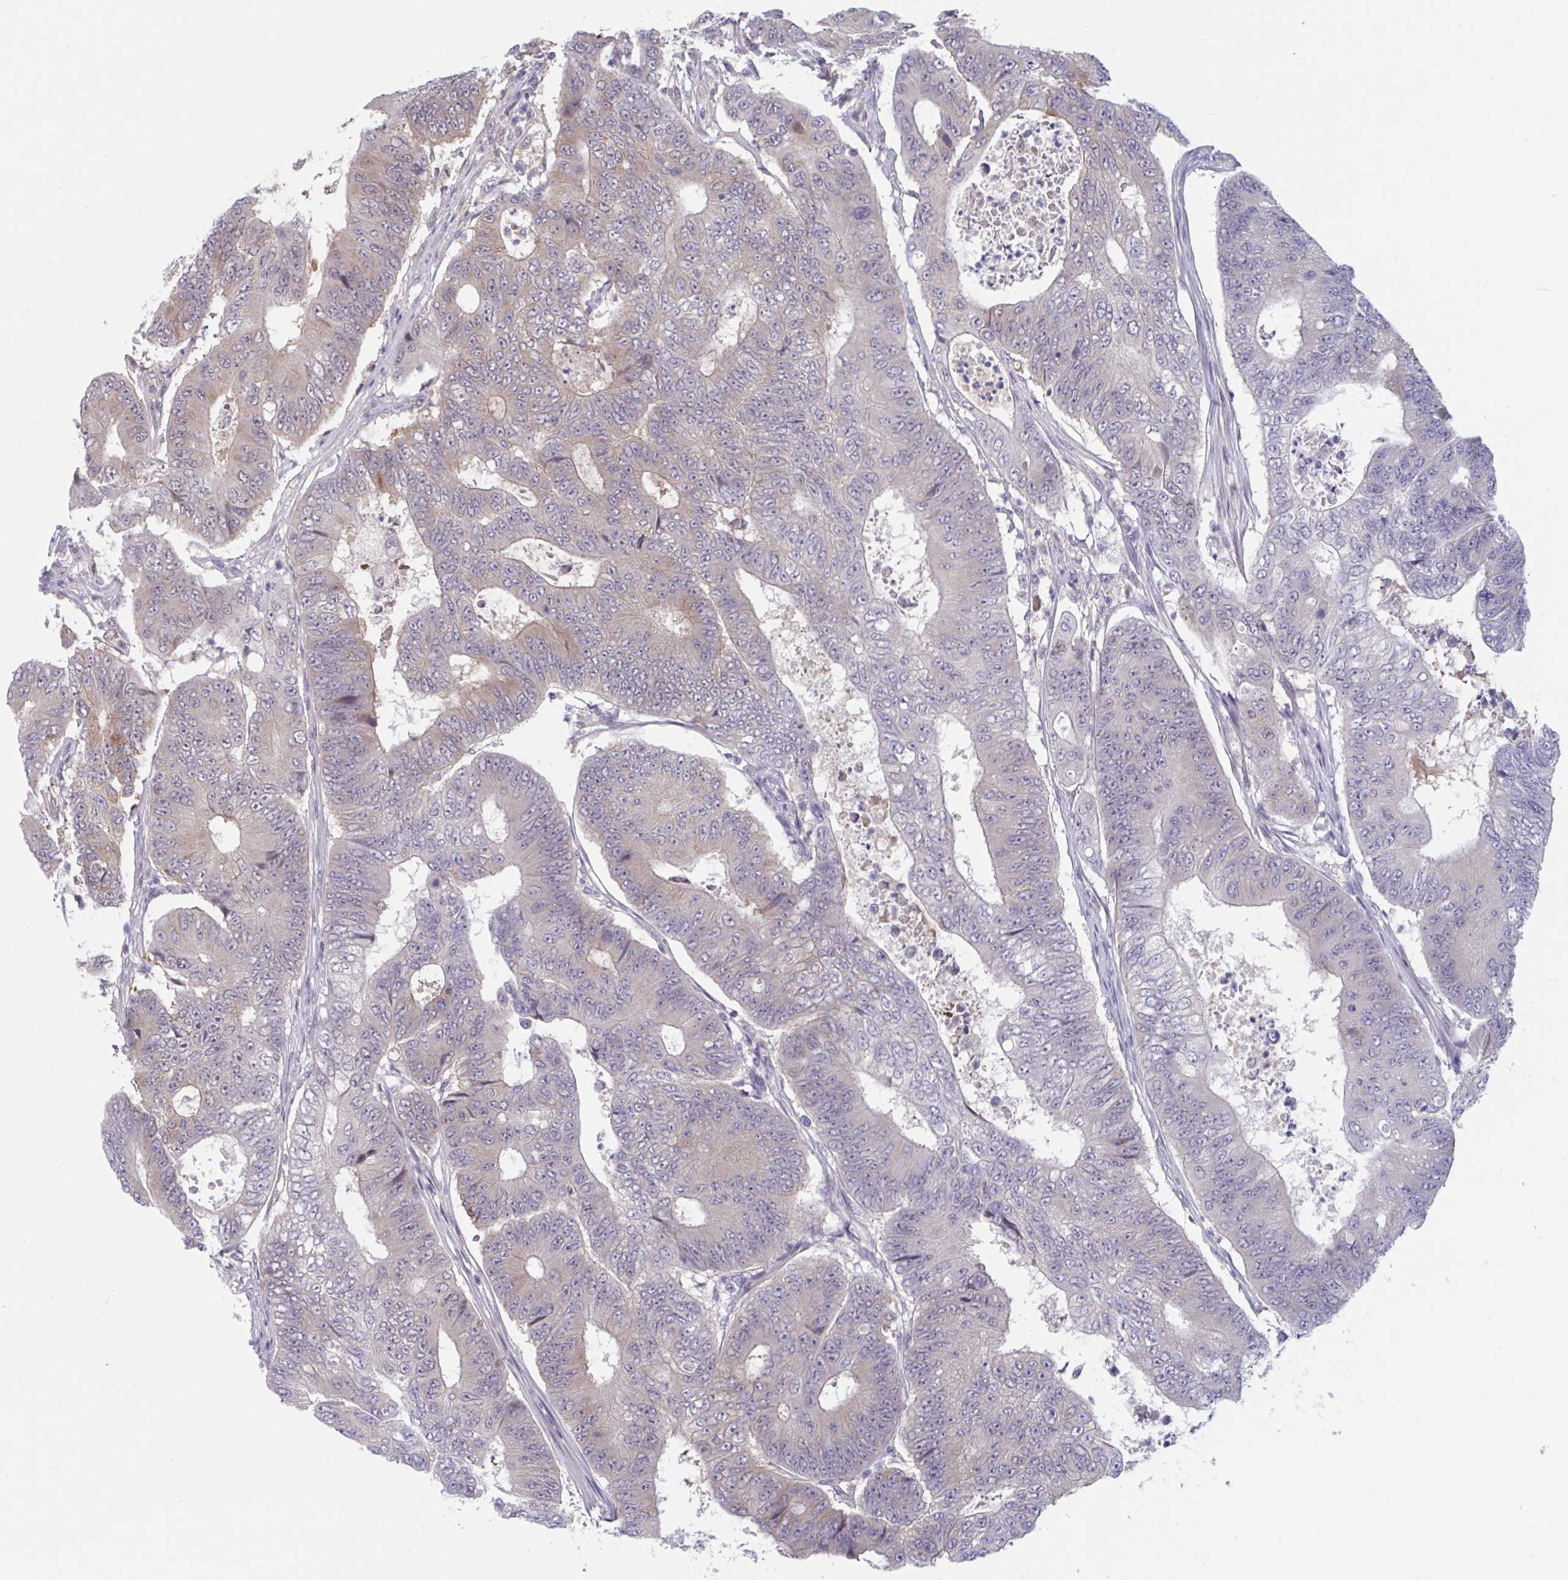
{"staining": {"intensity": "weak", "quantity": "25%-75%", "location": "cytoplasmic/membranous"}, "tissue": "colorectal cancer", "cell_type": "Tumor cells", "image_type": "cancer", "snomed": [{"axis": "morphology", "description": "Adenocarcinoma, NOS"}, {"axis": "topography", "description": "Colon"}], "caption": "An immunohistochemistry (IHC) micrograph of tumor tissue is shown. Protein staining in brown labels weak cytoplasmic/membranous positivity in colorectal cancer within tumor cells.", "gene": "RIOK1", "patient": {"sex": "female", "age": 48}}